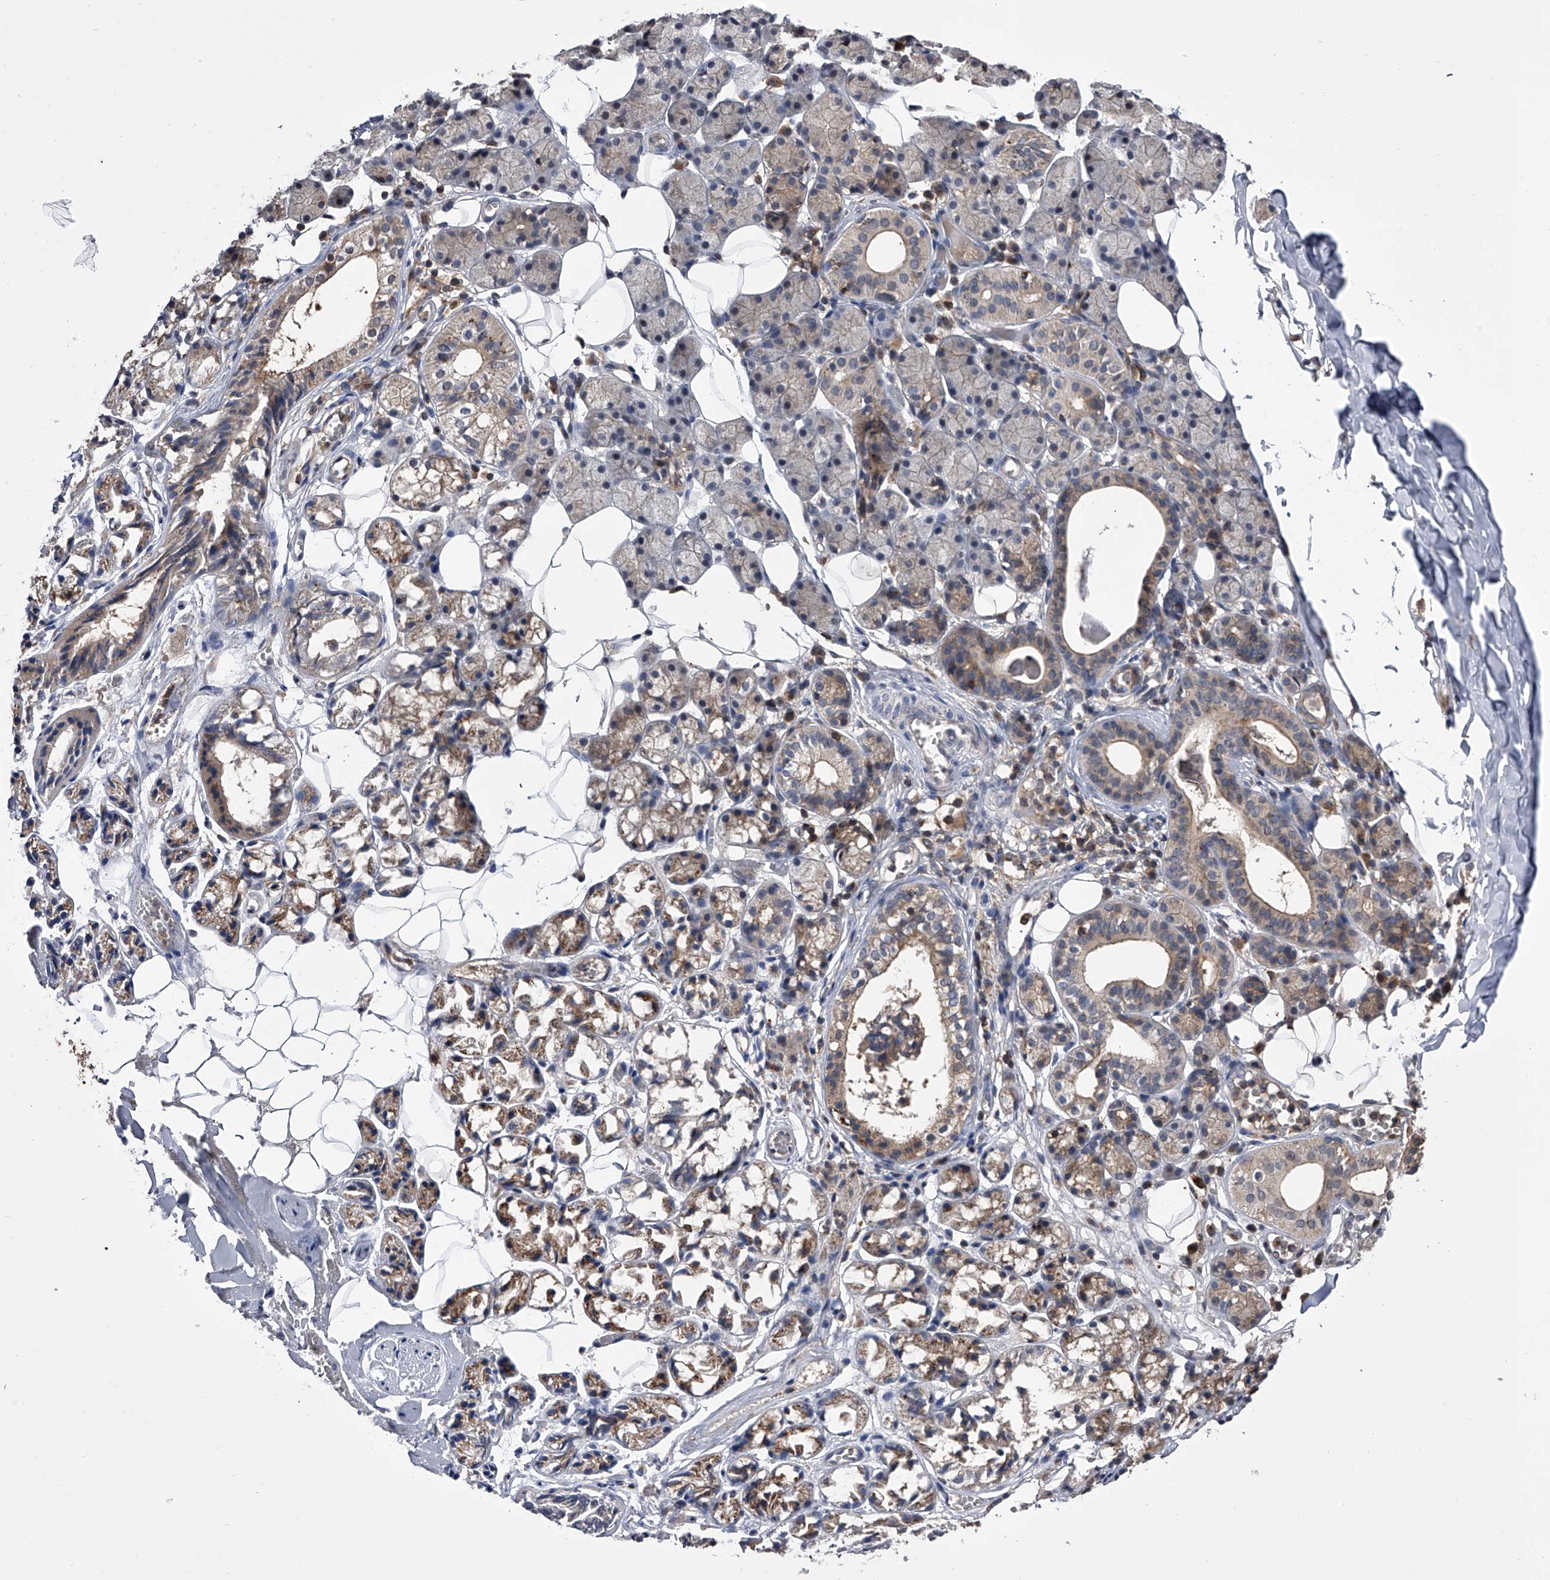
{"staining": {"intensity": "moderate", "quantity": "25%-75%", "location": "cytoplasmic/membranous"}, "tissue": "salivary gland", "cell_type": "Glandular cells", "image_type": "normal", "snomed": [{"axis": "morphology", "description": "Normal tissue, NOS"}, {"axis": "topography", "description": "Salivary gland"}], "caption": "Glandular cells demonstrate medium levels of moderate cytoplasmic/membranous expression in about 25%-75% of cells in benign salivary gland.", "gene": "PAN3", "patient": {"sex": "female", "age": 33}}